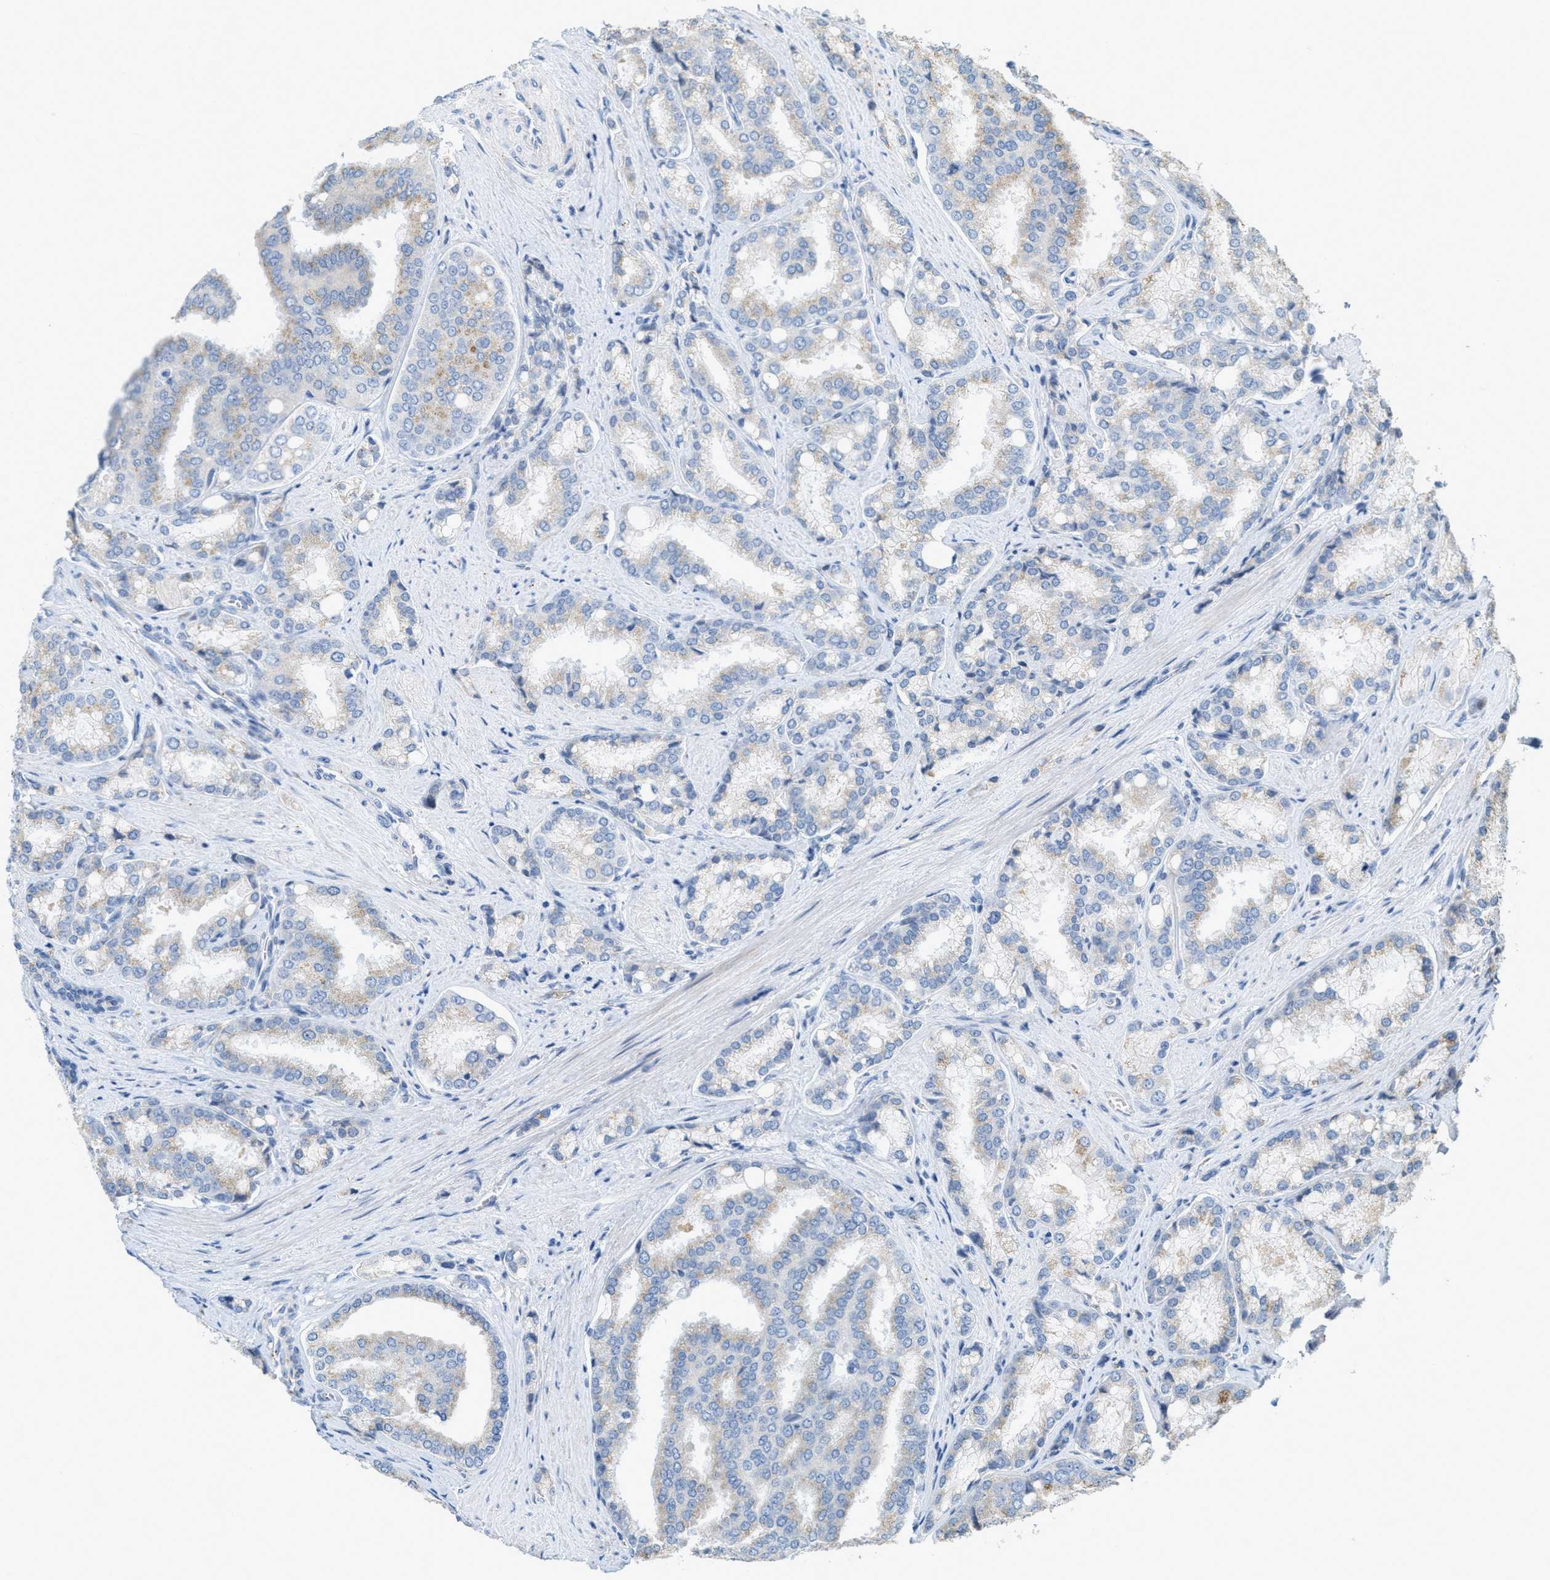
{"staining": {"intensity": "negative", "quantity": "none", "location": "none"}, "tissue": "prostate cancer", "cell_type": "Tumor cells", "image_type": "cancer", "snomed": [{"axis": "morphology", "description": "Adenocarcinoma, High grade"}, {"axis": "topography", "description": "Prostate"}], "caption": "The image exhibits no significant expression in tumor cells of prostate high-grade adenocarcinoma. The staining was performed using DAB (3,3'-diaminobenzidine) to visualize the protein expression in brown, while the nuclei were stained in blue with hematoxylin (Magnification: 20x).", "gene": "ZFPL1", "patient": {"sex": "male", "age": 50}}